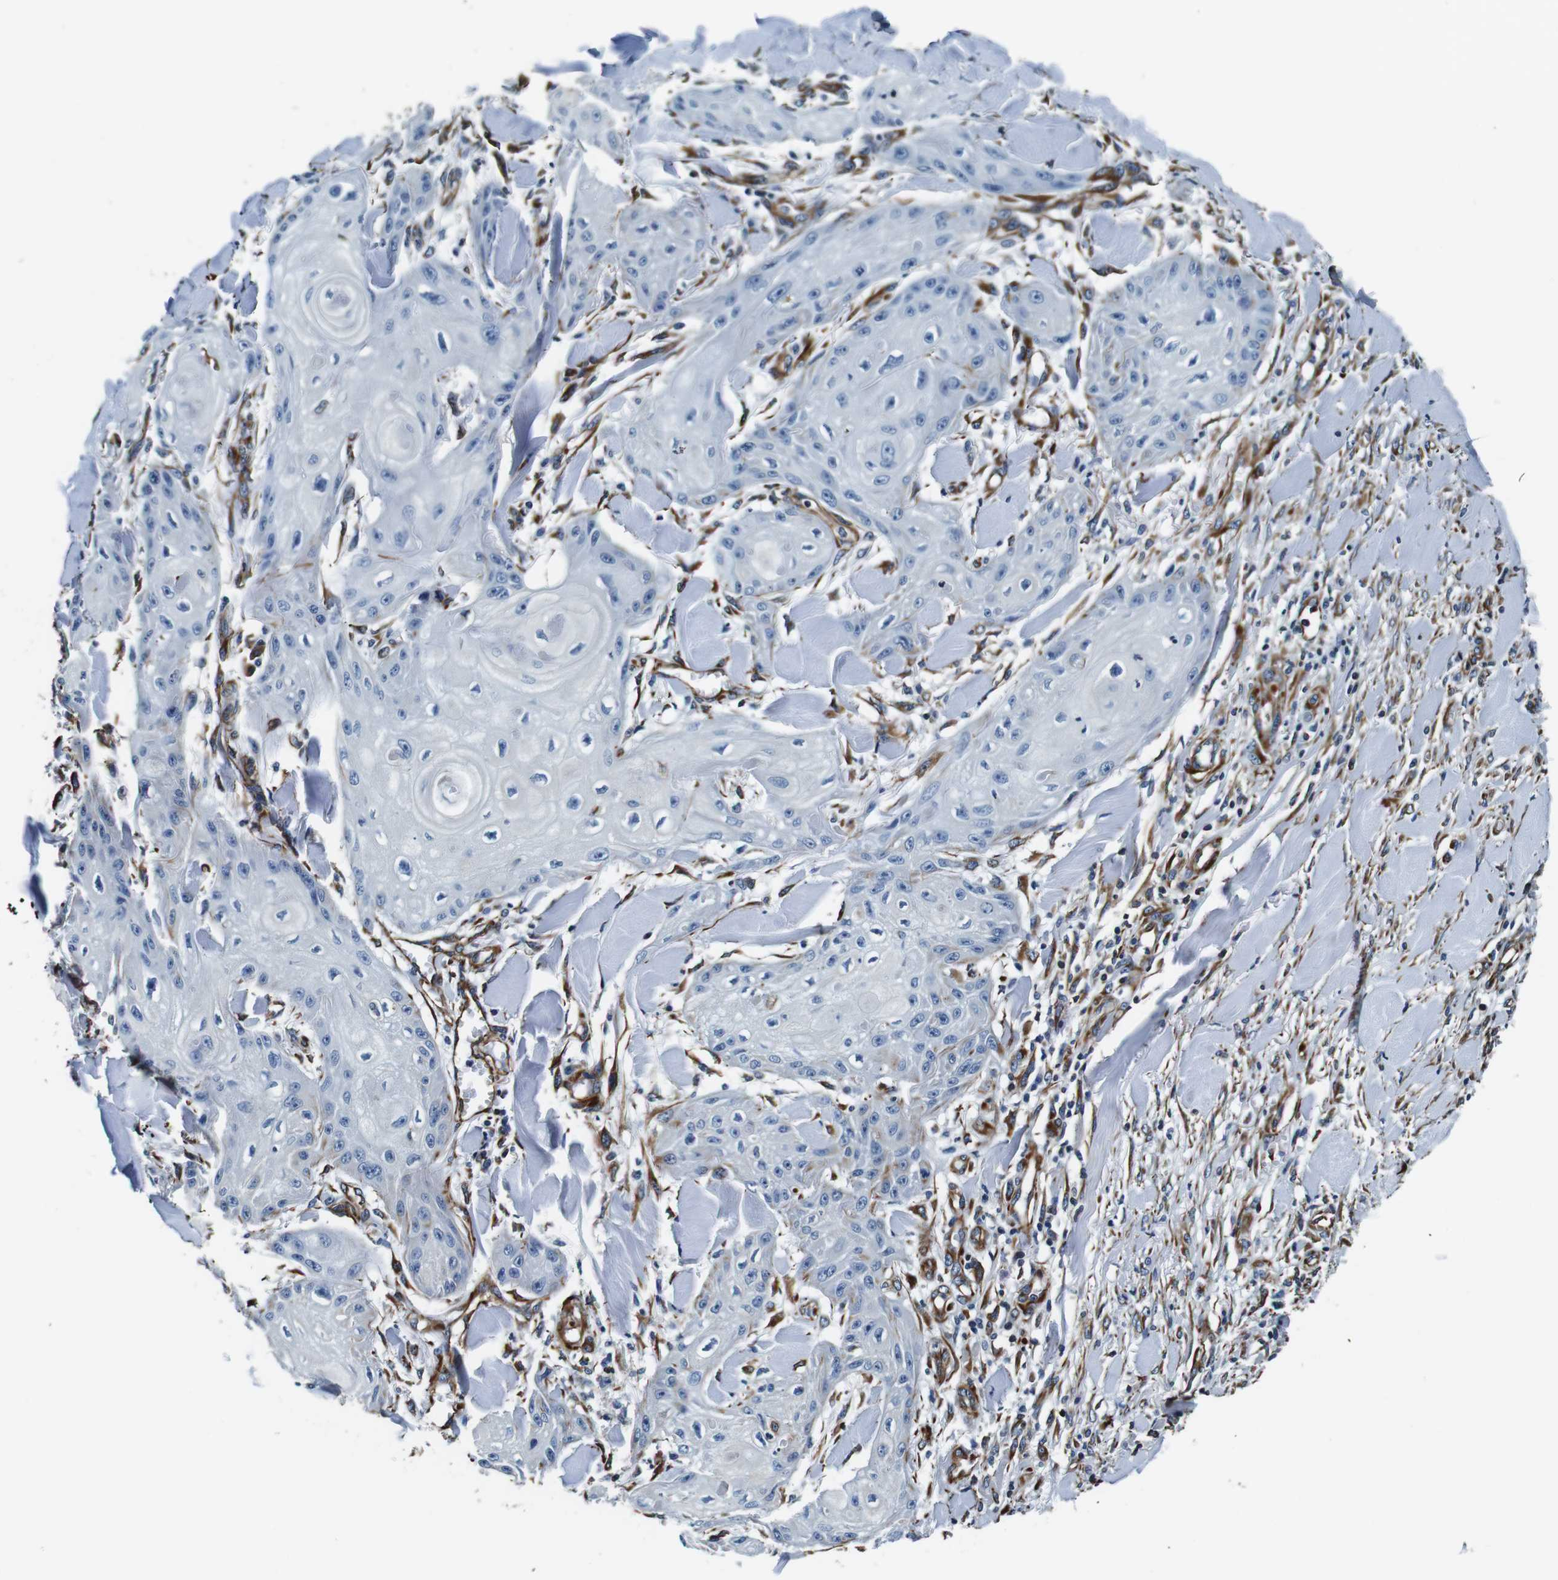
{"staining": {"intensity": "negative", "quantity": "none", "location": "none"}, "tissue": "skin cancer", "cell_type": "Tumor cells", "image_type": "cancer", "snomed": [{"axis": "morphology", "description": "Squamous cell carcinoma, NOS"}, {"axis": "topography", "description": "Skin"}], "caption": "High power microscopy image of an immunohistochemistry (IHC) micrograph of squamous cell carcinoma (skin), revealing no significant expression in tumor cells.", "gene": "GJE1", "patient": {"sex": "male", "age": 74}}